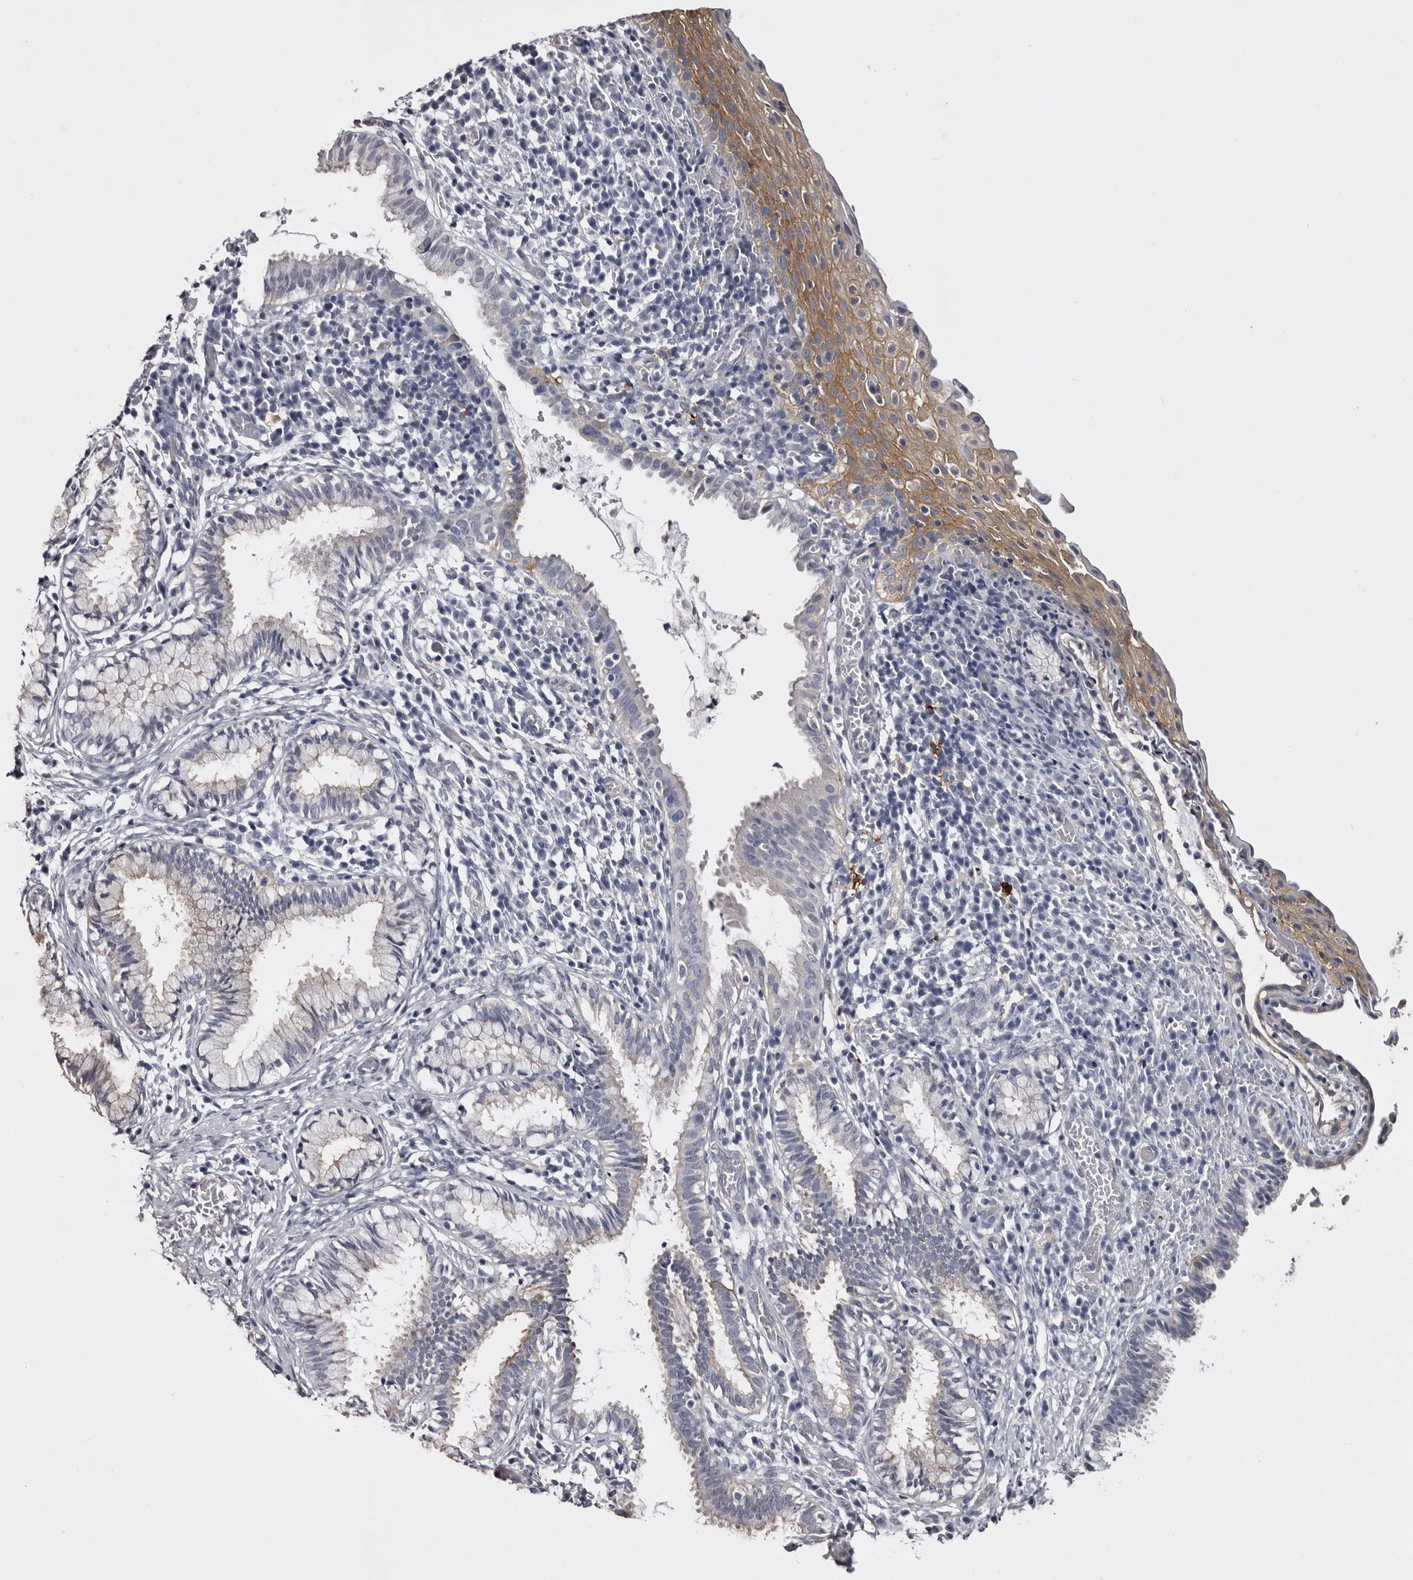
{"staining": {"intensity": "negative", "quantity": "none", "location": "none"}, "tissue": "cervix", "cell_type": "Glandular cells", "image_type": "normal", "snomed": [{"axis": "morphology", "description": "Normal tissue, NOS"}, {"axis": "topography", "description": "Cervix"}], "caption": "DAB immunohistochemical staining of benign cervix exhibits no significant staining in glandular cells. The staining is performed using DAB brown chromogen with nuclei counter-stained in using hematoxylin.", "gene": "LAD1", "patient": {"sex": "female", "age": 27}}